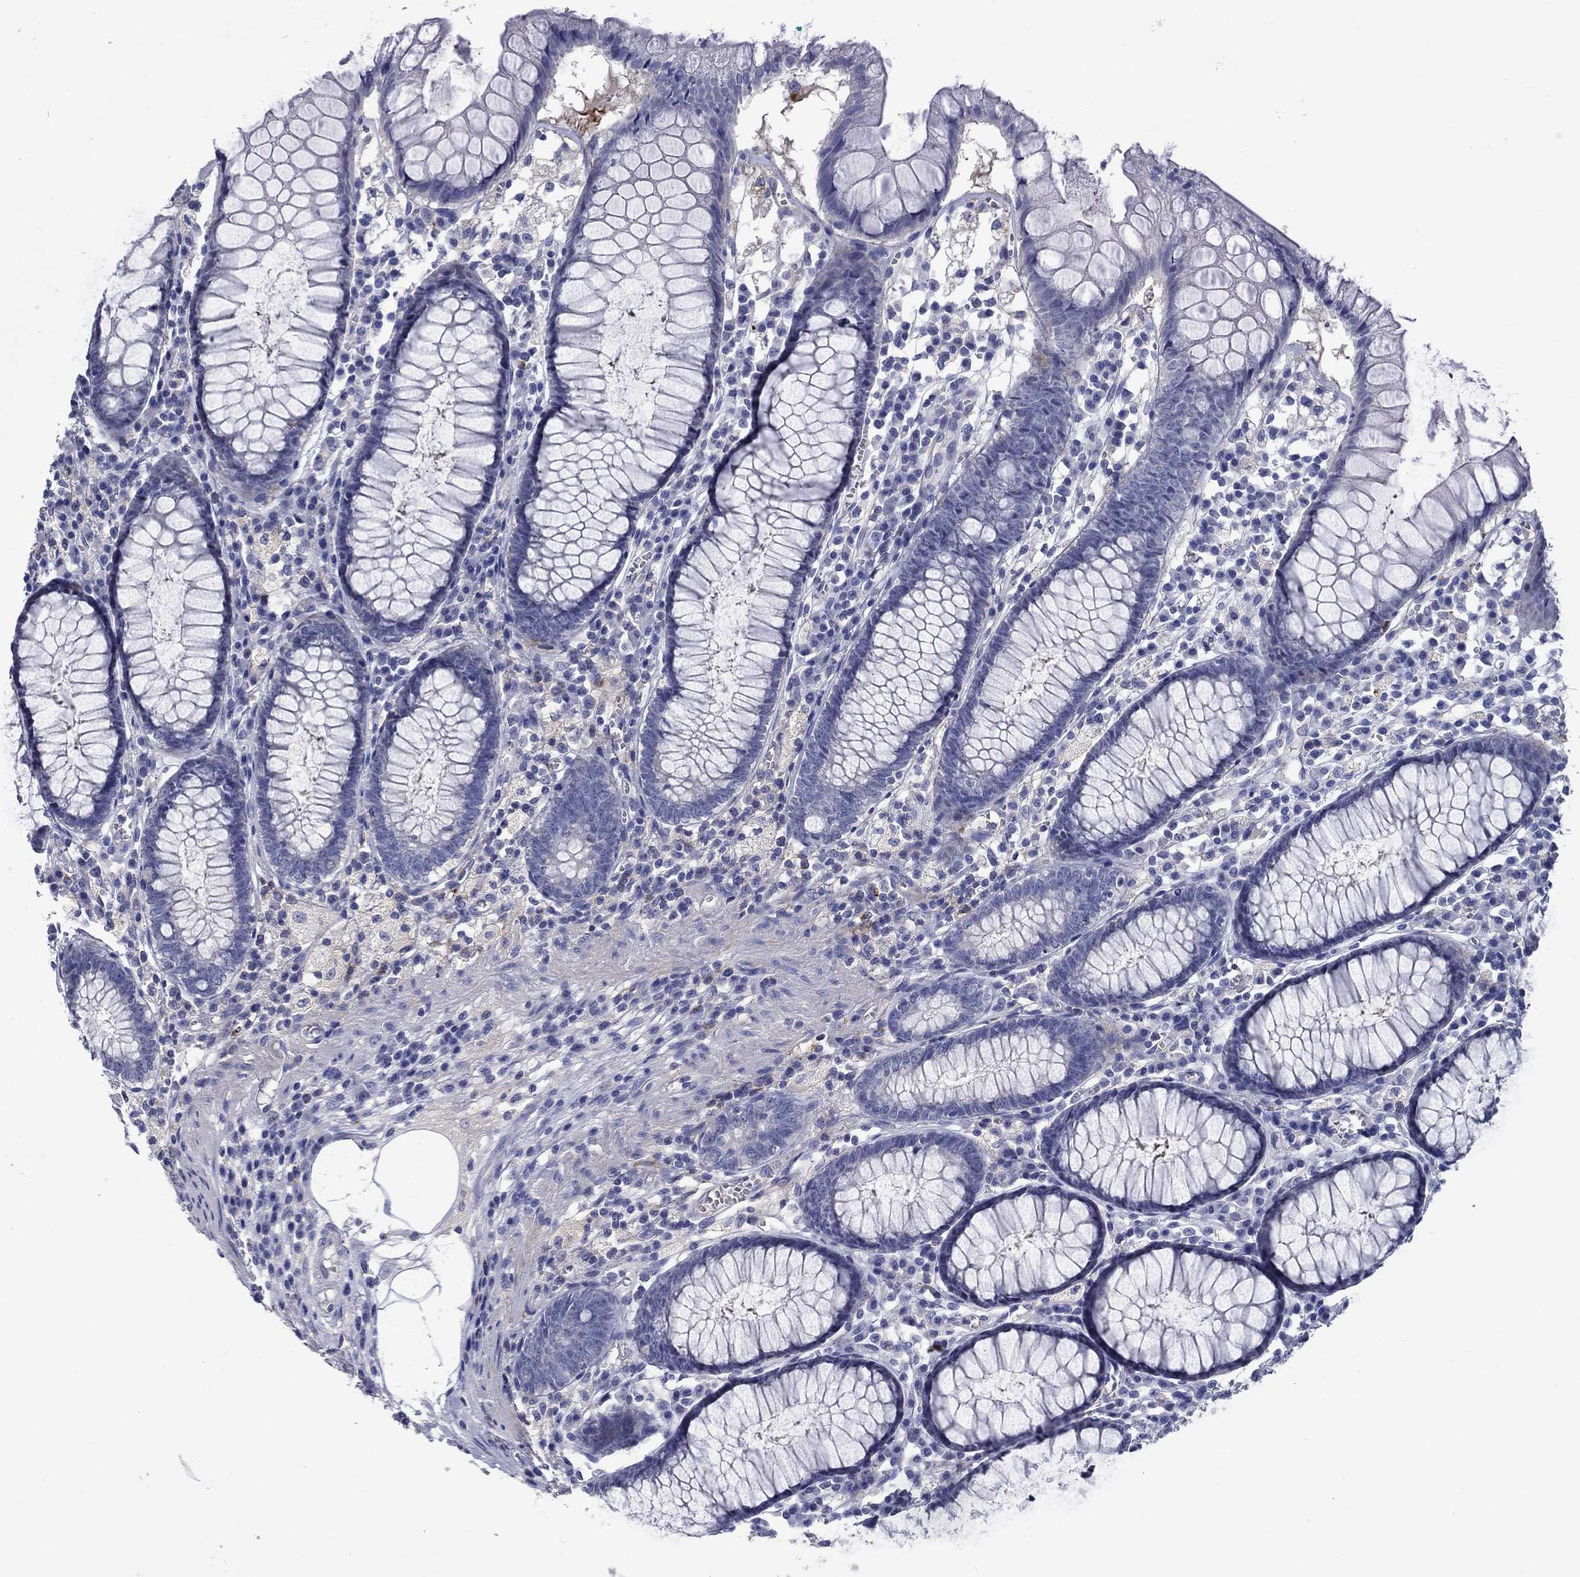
{"staining": {"intensity": "negative", "quantity": "none", "location": "none"}, "tissue": "colon", "cell_type": "Endothelial cells", "image_type": "normal", "snomed": [{"axis": "morphology", "description": "Normal tissue, NOS"}, {"axis": "topography", "description": "Colon"}], "caption": "A photomicrograph of colon stained for a protein reveals no brown staining in endothelial cells. The staining is performed using DAB (3,3'-diaminobenzidine) brown chromogen with nuclei counter-stained in using hematoxylin.", "gene": "CNDP1", "patient": {"sex": "male", "age": 65}}